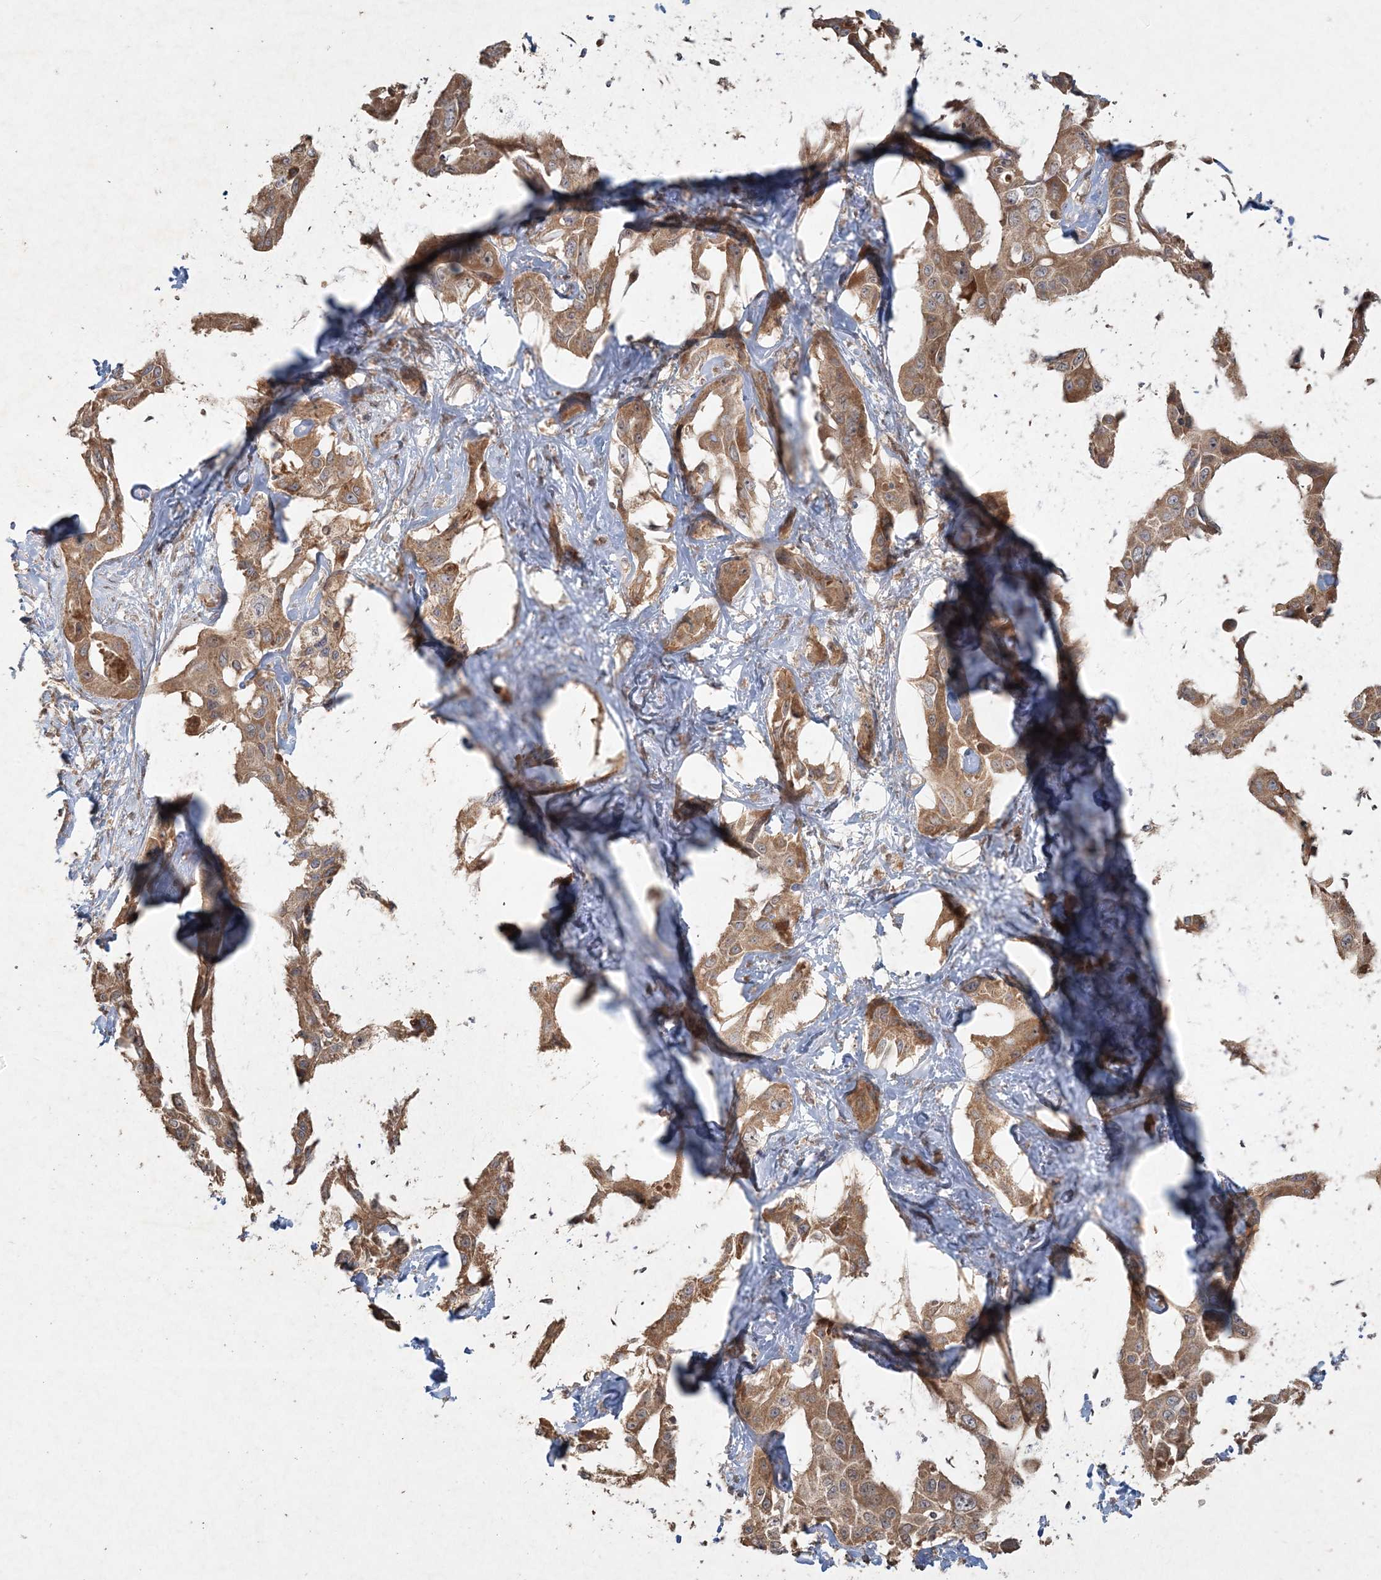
{"staining": {"intensity": "moderate", "quantity": ">75%", "location": "cytoplasmic/membranous"}, "tissue": "liver cancer", "cell_type": "Tumor cells", "image_type": "cancer", "snomed": [{"axis": "morphology", "description": "Cholangiocarcinoma"}, {"axis": "topography", "description": "Liver"}], "caption": "An IHC image of tumor tissue is shown. Protein staining in brown shows moderate cytoplasmic/membranous positivity in cholangiocarcinoma (liver) within tumor cells. Immunohistochemistry (ihc) stains the protein of interest in brown and the nuclei are stained blue.", "gene": "ANAPC16", "patient": {"sex": "male", "age": 59}}